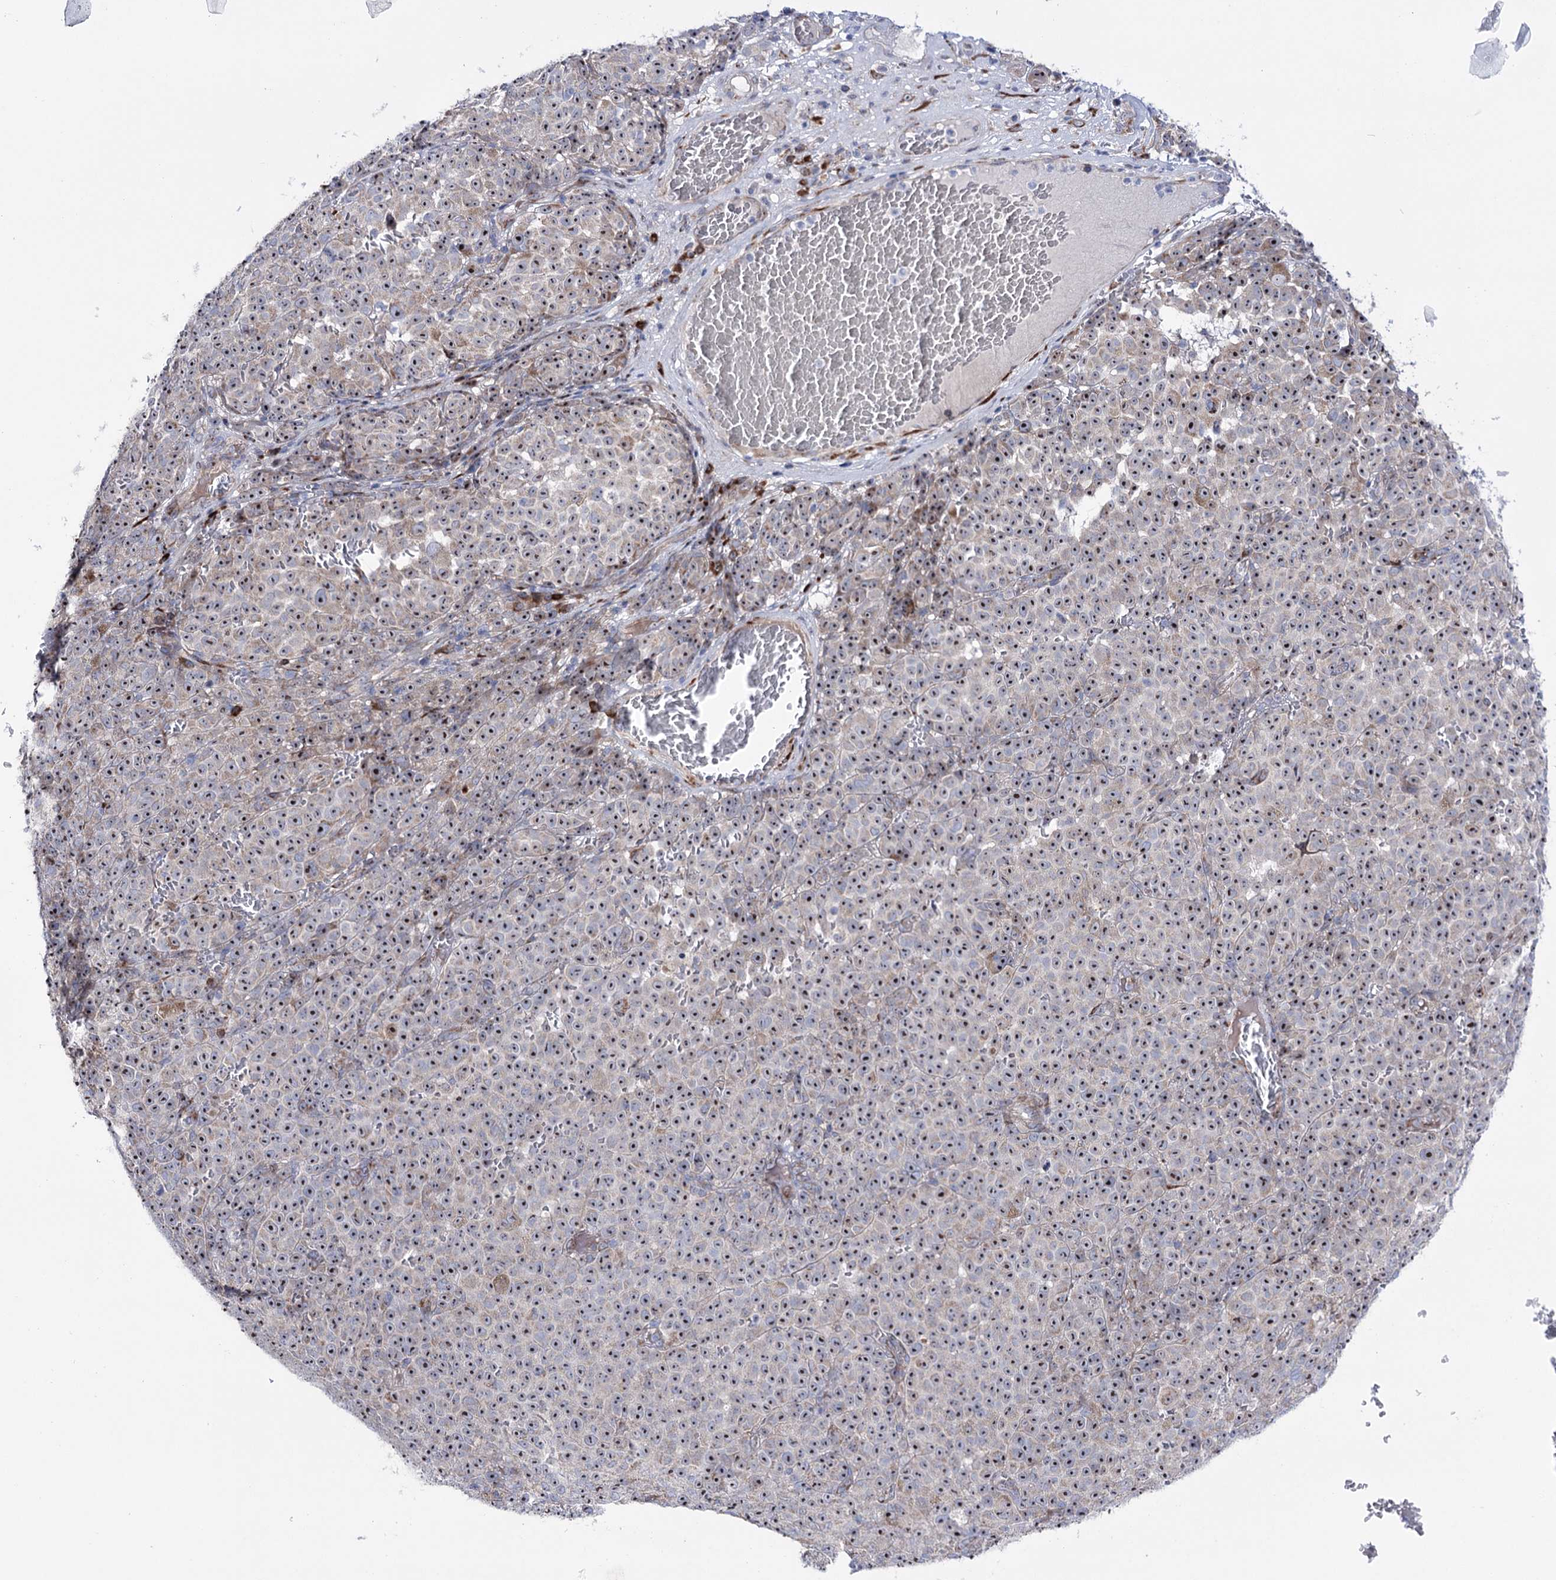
{"staining": {"intensity": "strong", "quantity": "25%-75%", "location": "nuclear"}, "tissue": "melanoma", "cell_type": "Tumor cells", "image_type": "cancer", "snomed": [{"axis": "morphology", "description": "Malignant melanoma, NOS"}, {"axis": "topography", "description": "Skin"}], "caption": "Human melanoma stained with a brown dye demonstrates strong nuclear positive positivity in approximately 25%-75% of tumor cells.", "gene": "METTL5", "patient": {"sex": "female", "age": 82}}